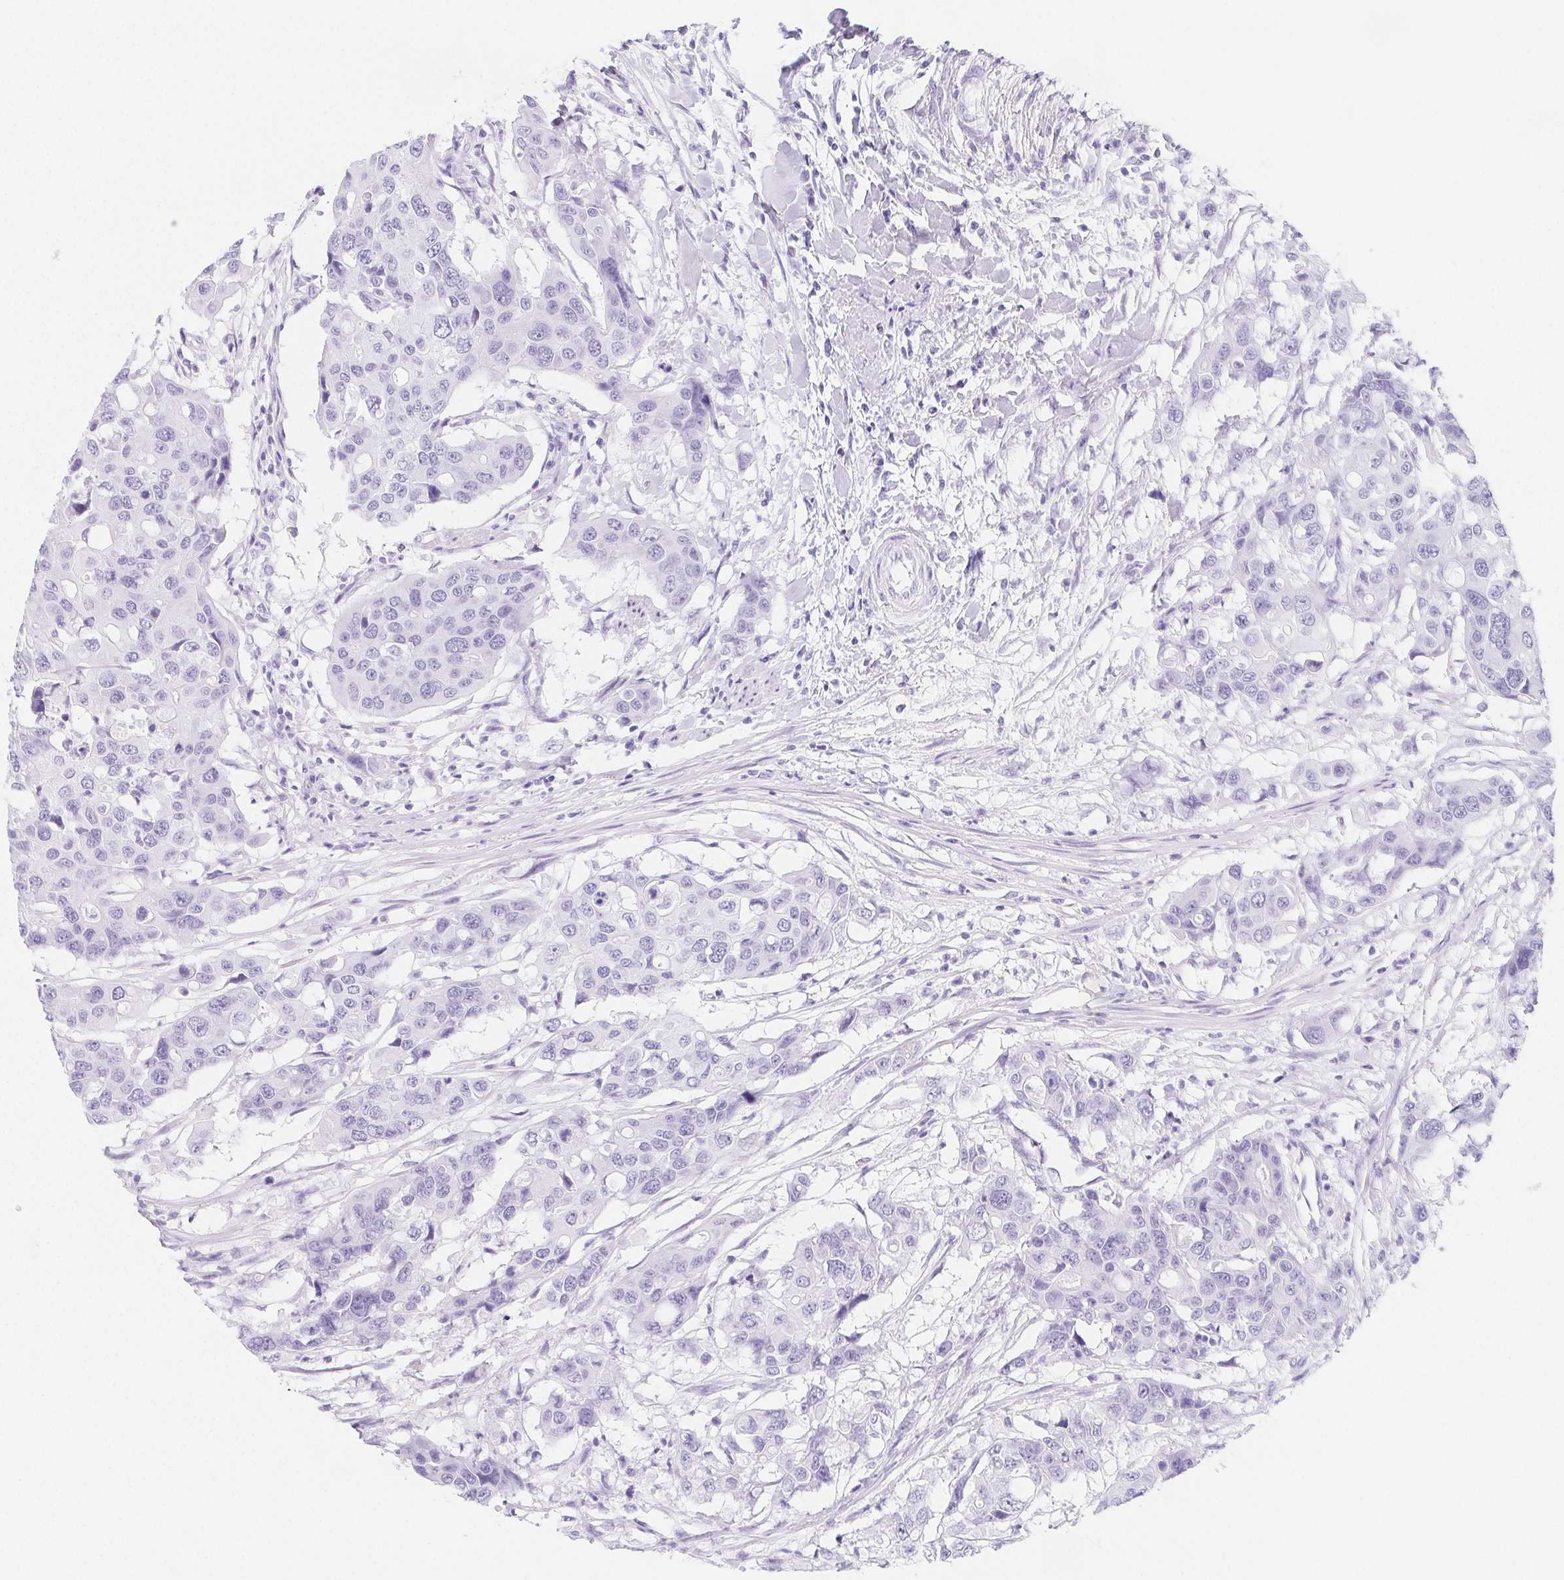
{"staining": {"intensity": "negative", "quantity": "none", "location": "none"}, "tissue": "colorectal cancer", "cell_type": "Tumor cells", "image_type": "cancer", "snomed": [{"axis": "morphology", "description": "Adenocarcinoma, NOS"}, {"axis": "topography", "description": "Colon"}], "caption": "Tumor cells are negative for brown protein staining in colorectal cancer (adenocarcinoma).", "gene": "ZBBX", "patient": {"sex": "male", "age": 77}}